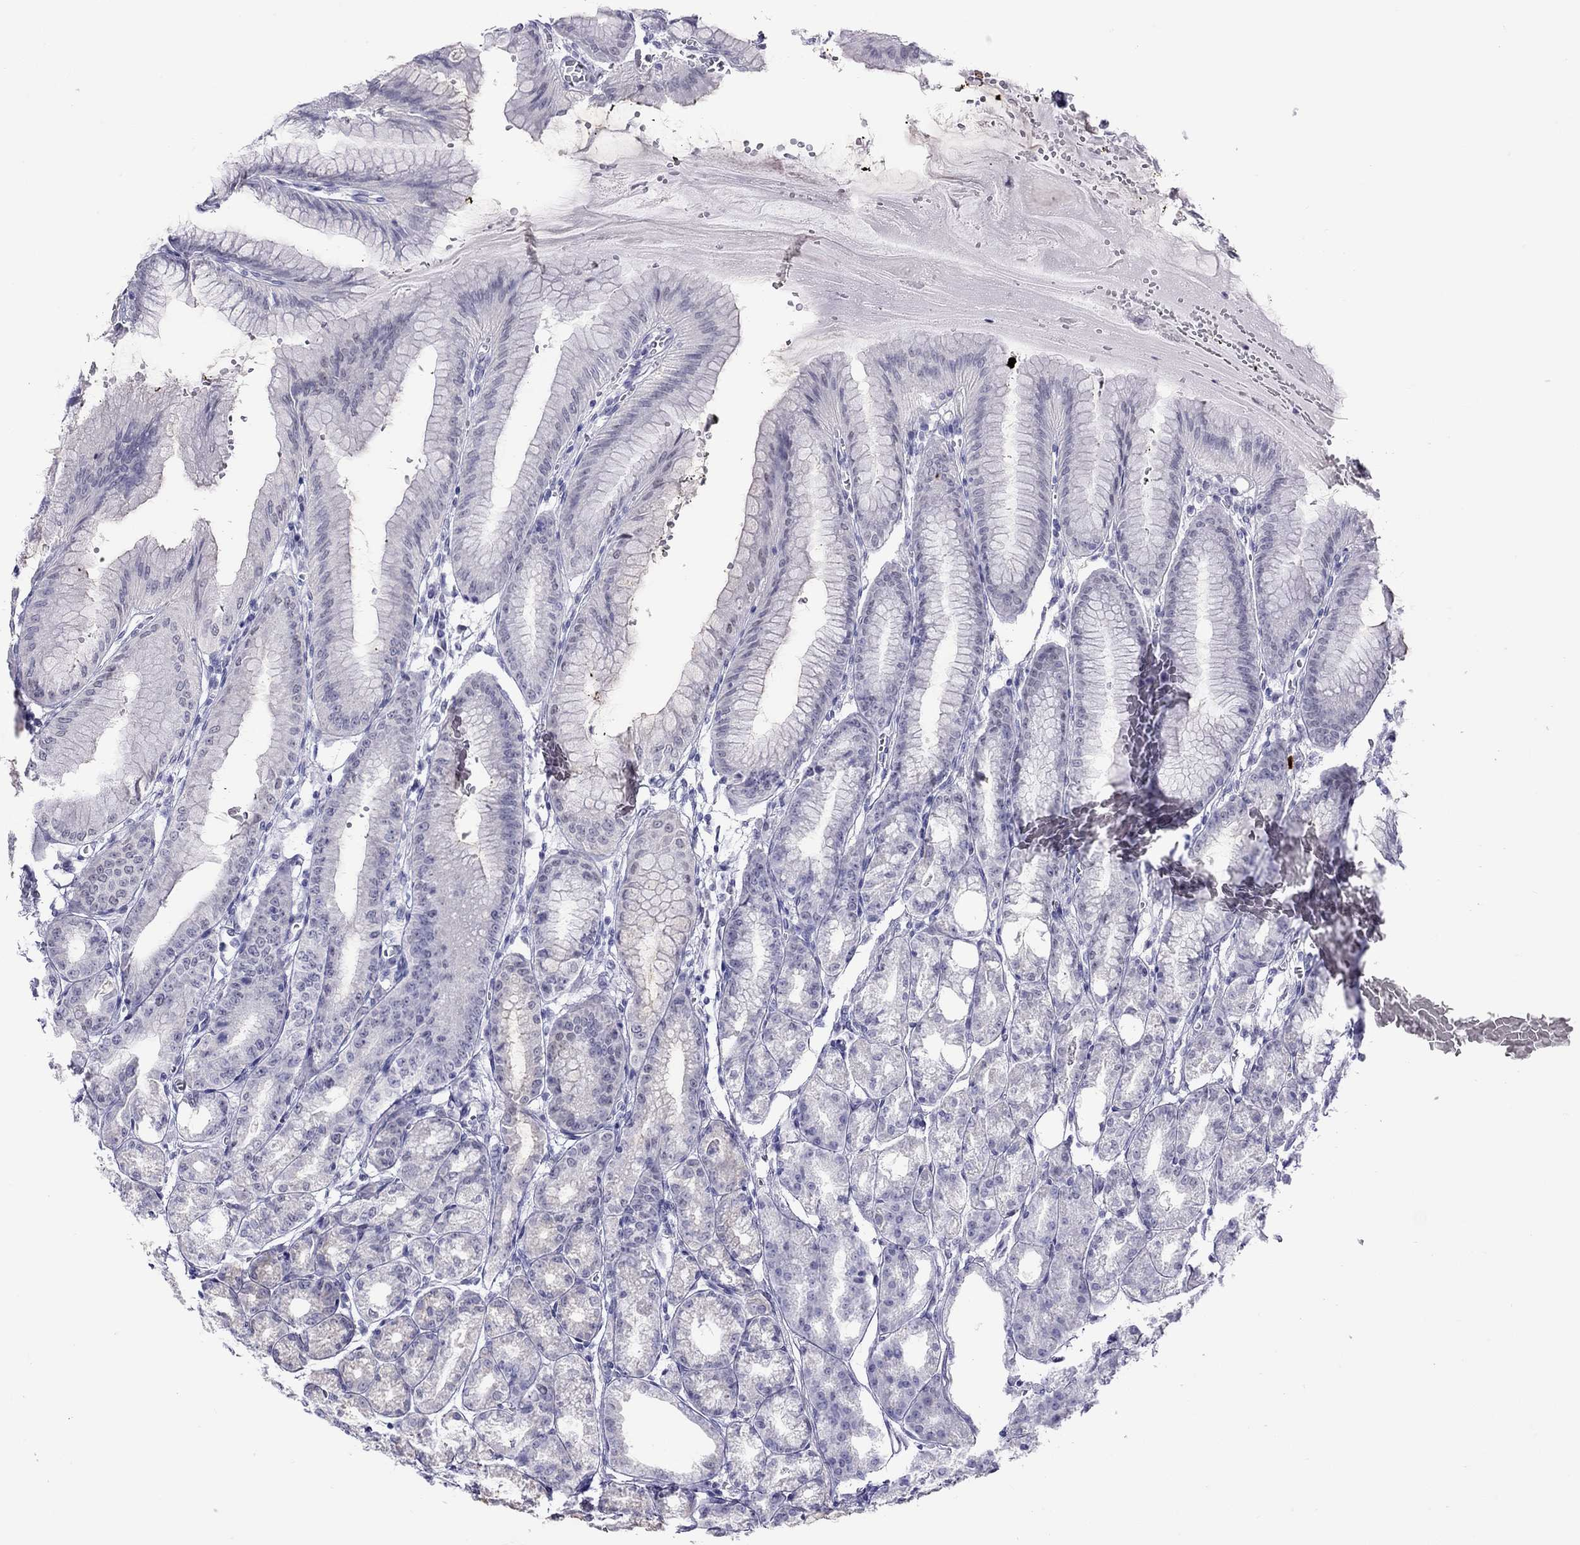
{"staining": {"intensity": "negative", "quantity": "none", "location": "none"}, "tissue": "stomach", "cell_type": "Glandular cells", "image_type": "normal", "snomed": [{"axis": "morphology", "description": "Normal tissue, NOS"}, {"axis": "topography", "description": "Stomach, lower"}], "caption": "DAB (3,3'-diaminobenzidine) immunohistochemical staining of benign human stomach shows no significant positivity in glandular cells.", "gene": "CHRNB3", "patient": {"sex": "male", "age": 71}}